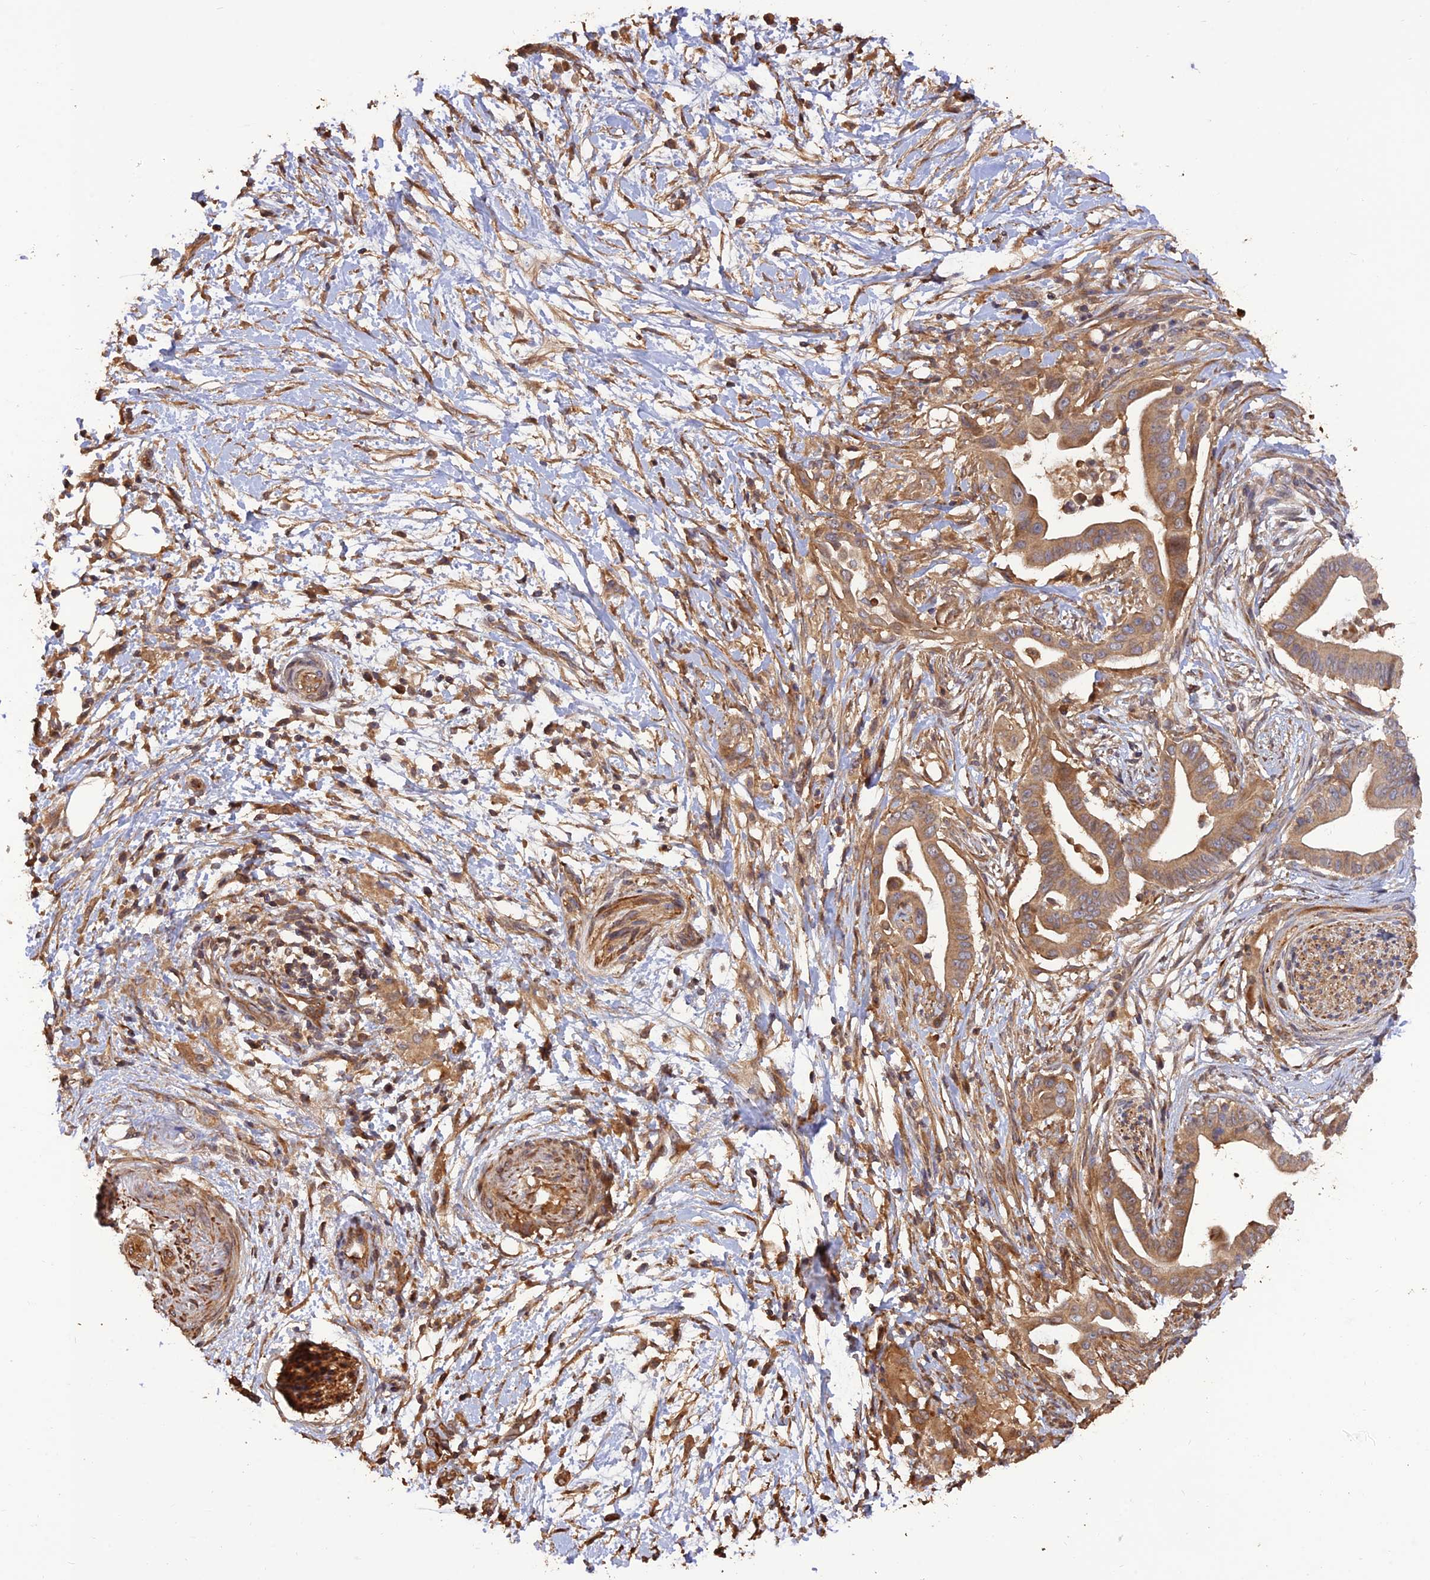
{"staining": {"intensity": "moderate", "quantity": ">75%", "location": "cytoplasmic/membranous"}, "tissue": "pancreatic cancer", "cell_type": "Tumor cells", "image_type": "cancer", "snomed": [{"axis": "morphology", "description": "Adenocarcinoma, NOS"}, {"axis": "topography", "description": "Pancreas"}], "caption": "Human pancreatic cancer stained with a protein marker displays moderate staining in tumor cells.", "gene": "CREBL2", "patient": {"sex": "male", "age": 68}}